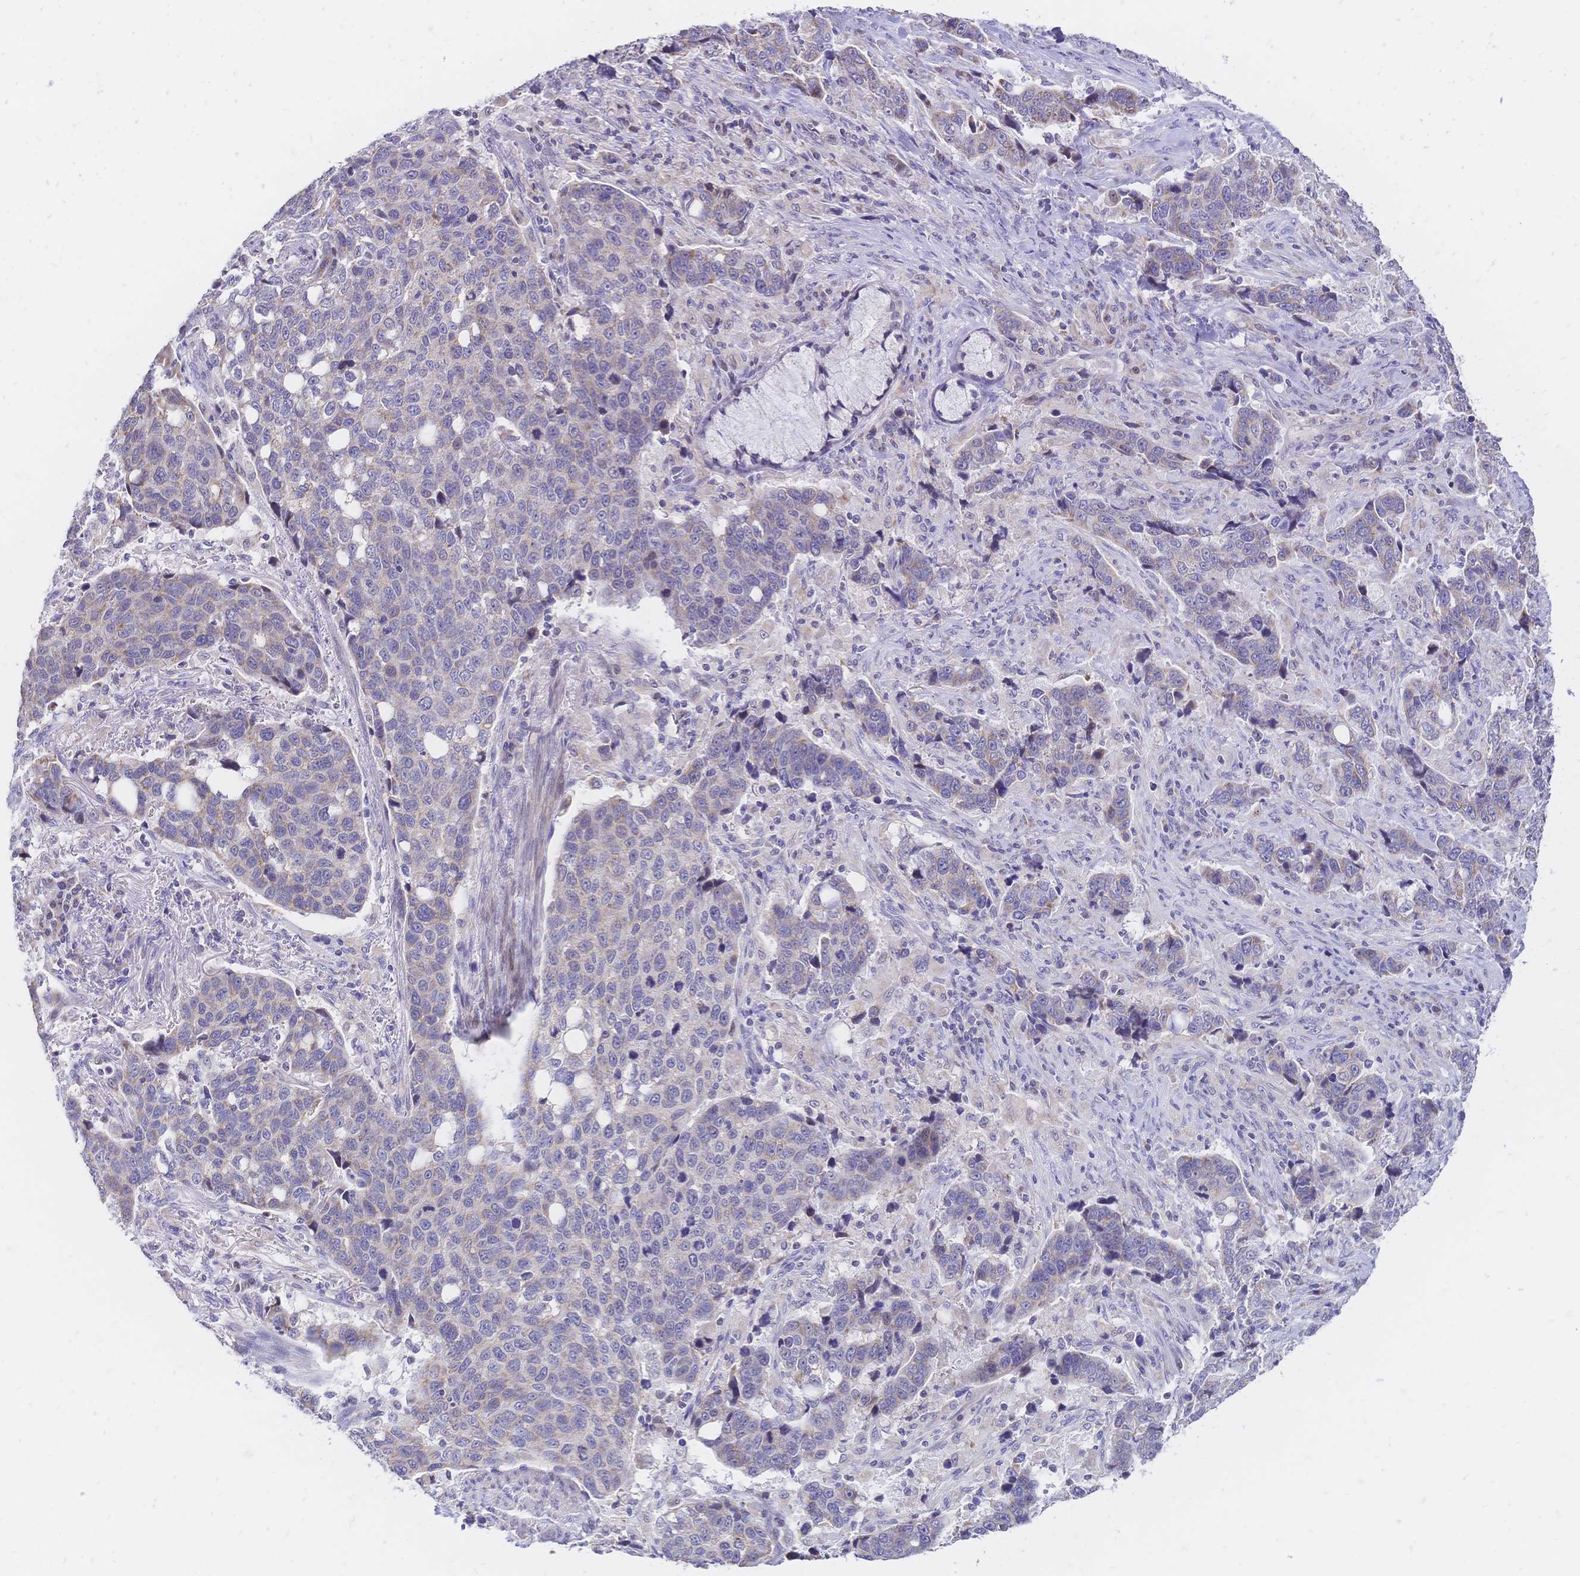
{"staining": {"intensity": "weak", "quantity": "<25%", "location": "cytoplasmic/membranous"}, "tissue": "lung cancer", "cell_type": "Tumor cells", "image_type": "cancer", "snomed": [{"axis": "morphology", "description": "Squamous cell carcinoma, NOS"}, {"axis": "topography", "description": "Lymph node"}, {"axis": "topography", "description": "Lung"}], "caption": "IHC of human lung cancer exhibits no expression in tumor cells.", "gene": "CLEC18B", "patient": {"sex": "male", "age": 61}}